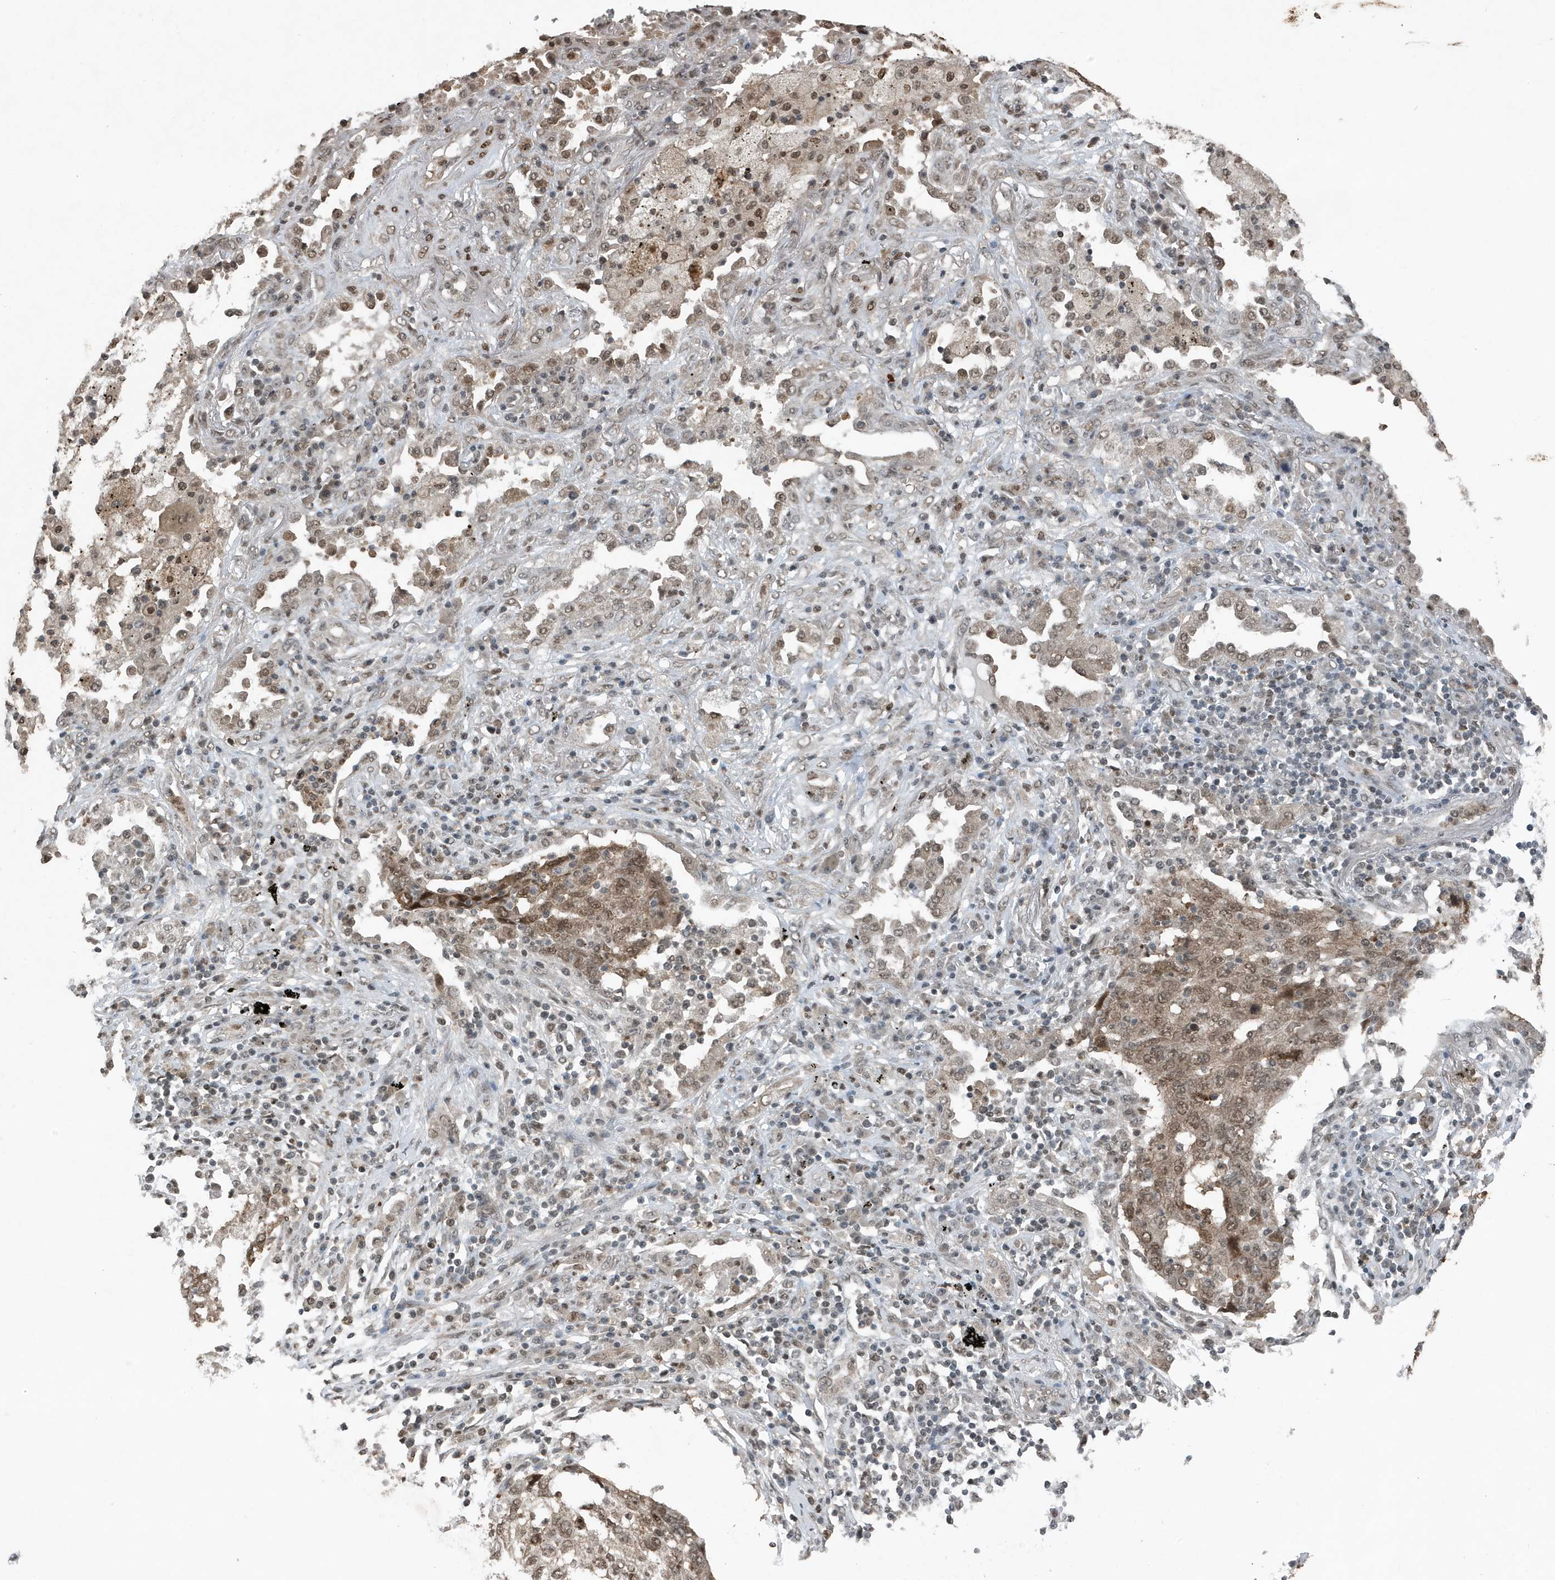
{"staining": {"intensity": "moderate", "quantity": ">75%", "location": "cytoplasmic/membranous,nuclear"}, "tissue": "lung cancer", "cell_type": "Tumor cells", "image_type": "cancer", "snomed": [{"axis": "morphology", "description": "Squamous cell carcinoma, NOS"}, {"axis": "topography", "description": "Lung"}], "caption": "Brown immunohistochemical staining in human lung cancer displays moderate cytoplasmic/membranous and nuclear positivity in approximately >75% of tumor cells. The staining is performed using DAB brown chromogen to label protein expression. The nuclei are counter-stained blue using hematoxylin.", "gene": "HSPA1A", "patient": {"sex": "female", "age": 63}}